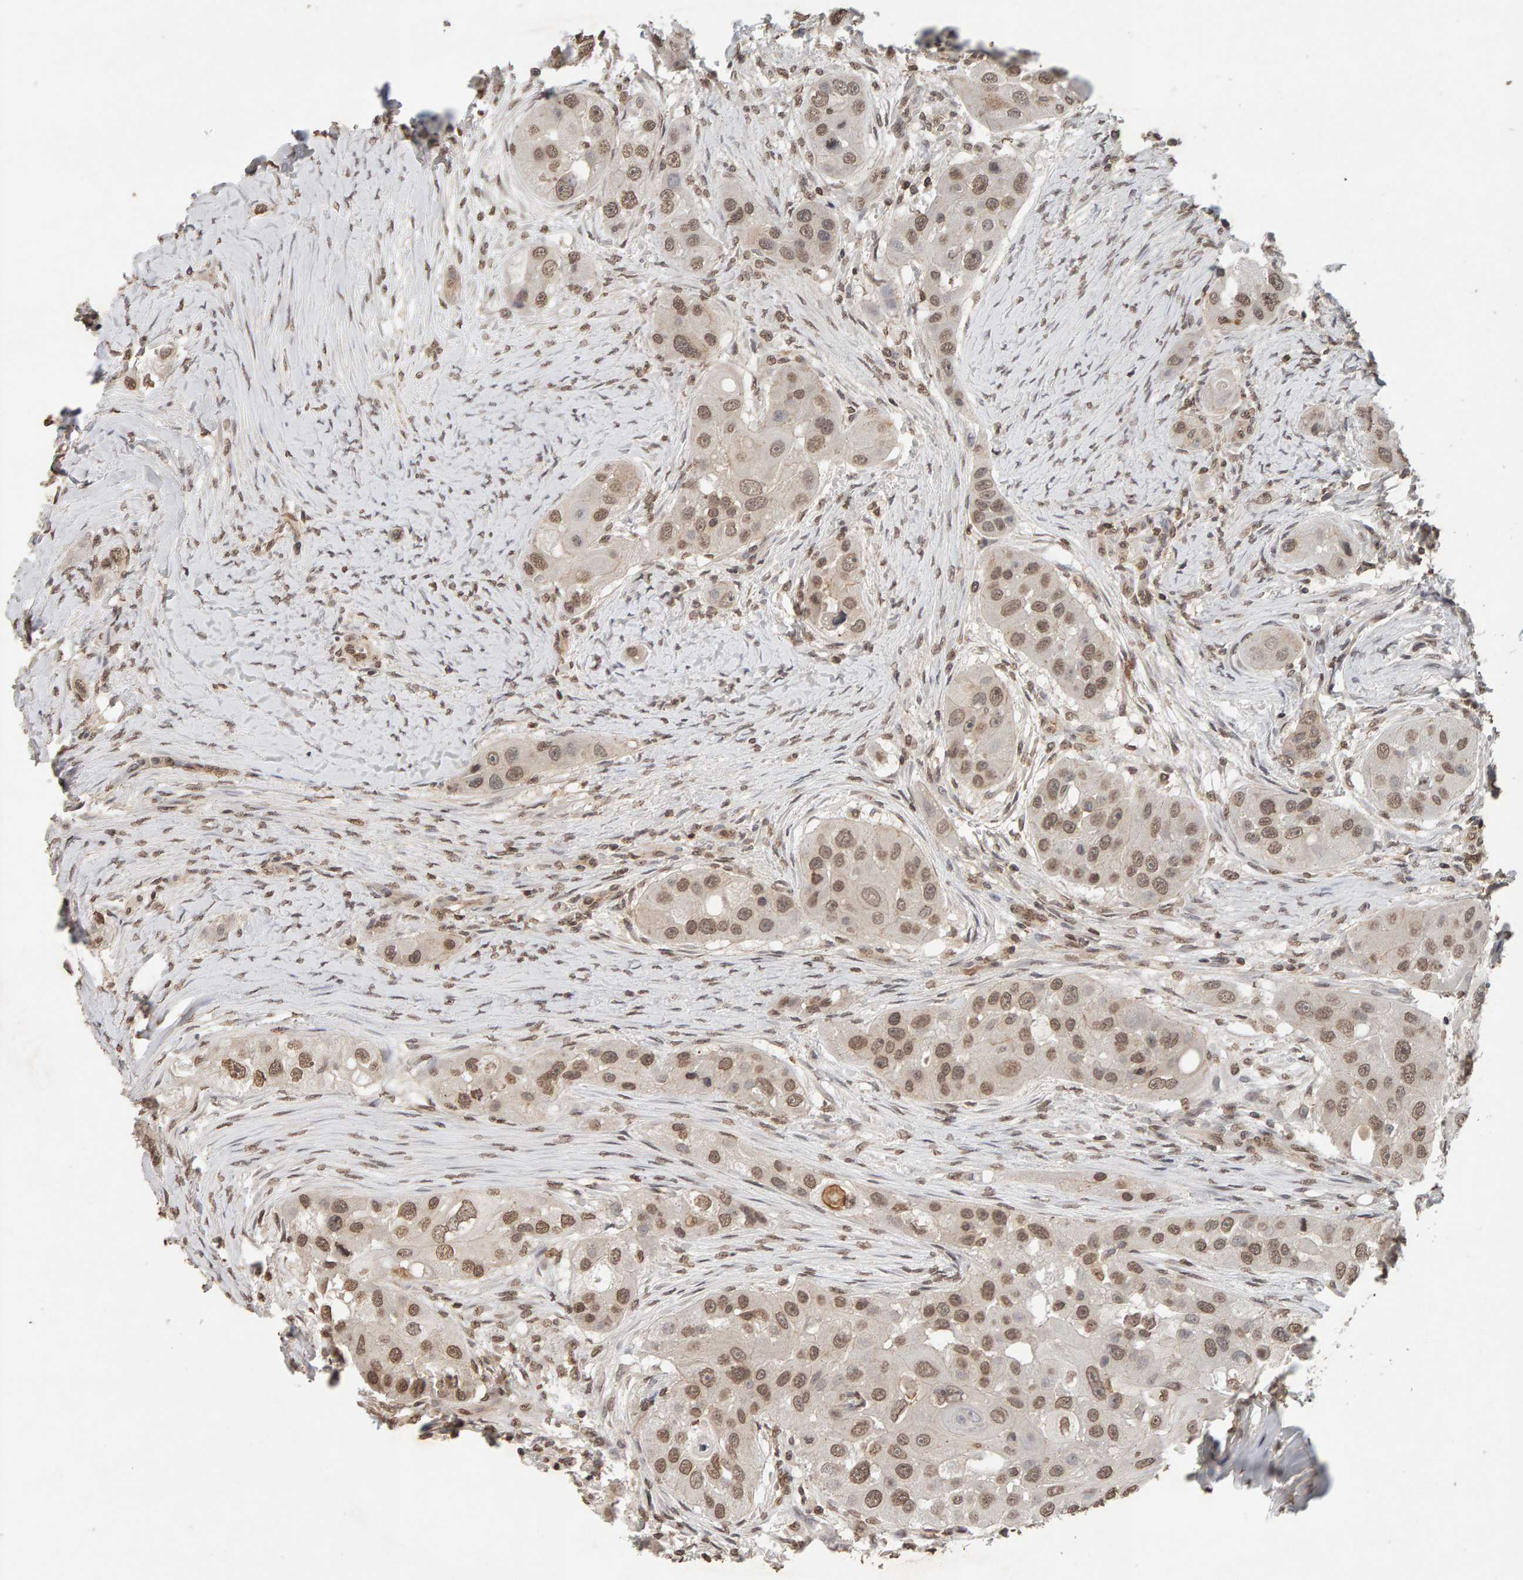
{"staining": {"intensity": "moderate", "quantity": ">75%", "location": "nuclear"}, "tissue": "head and neck cancer", "cell_type": "Tumor cells", "image_type": "cancer", "snomed": [{"axis": "morphology", "description": "Normal tissue, NOS"}, {"axis": "morphology", "description": "Squamous cell carcinoma, NOS"}, {"axis": "topography", "description": "Skeletal muscle"}, {"axis": "topography", "description": "Head-Neck"}], "caption": "A photomicrograph showing moderate nuclear positivity in about >75% of tumor cells in head and neck squamous cell carcinoma, as visualized by brown immunohistochemical staining.", "gene": "DNAJB5", "patient": {"sex": "male", "age": 51}}